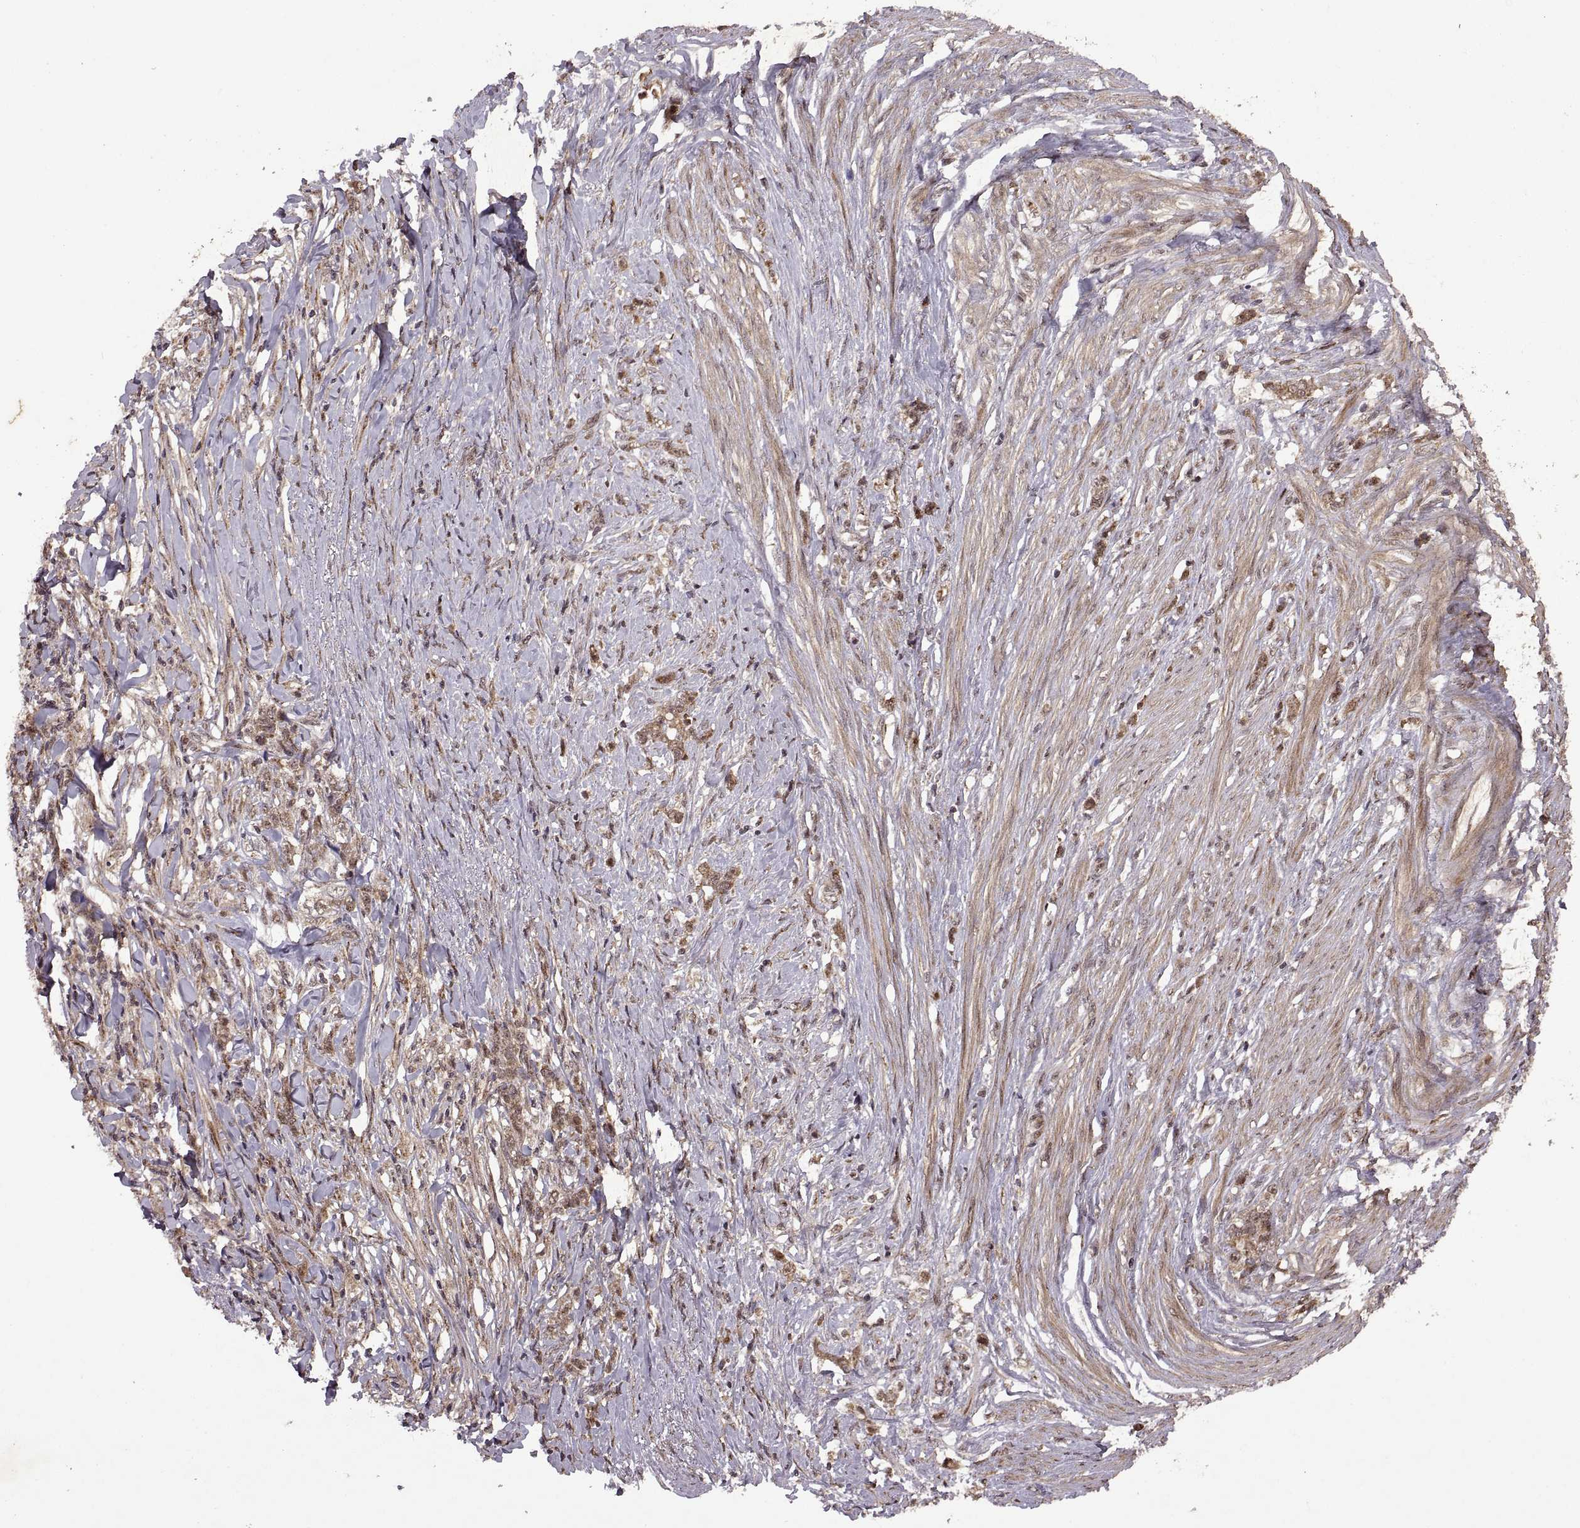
{"staining": {"intensity": "moderate", "quantity": ">75%", "location": "cytoplasmic/membranous"}, "tissue": "stomach cancer", "cell_type": "Tumor cells", "image_type": "cancer", "snomed": [{"axis": "morphology", "description": "Adenocarcinoma, NOS"}, {"axis": "topography", "description": "Stomach, lower"}], "caption": "Protein expression by immunohistochemistry (IHC) demonstrates moderate cytoplasmic/membranous staining in approximately >75% of tumor cells in stomach cancer (adenocarcinoma).", "gene": "PTOV1", "patient": {"sex": "male", "age": 88}}